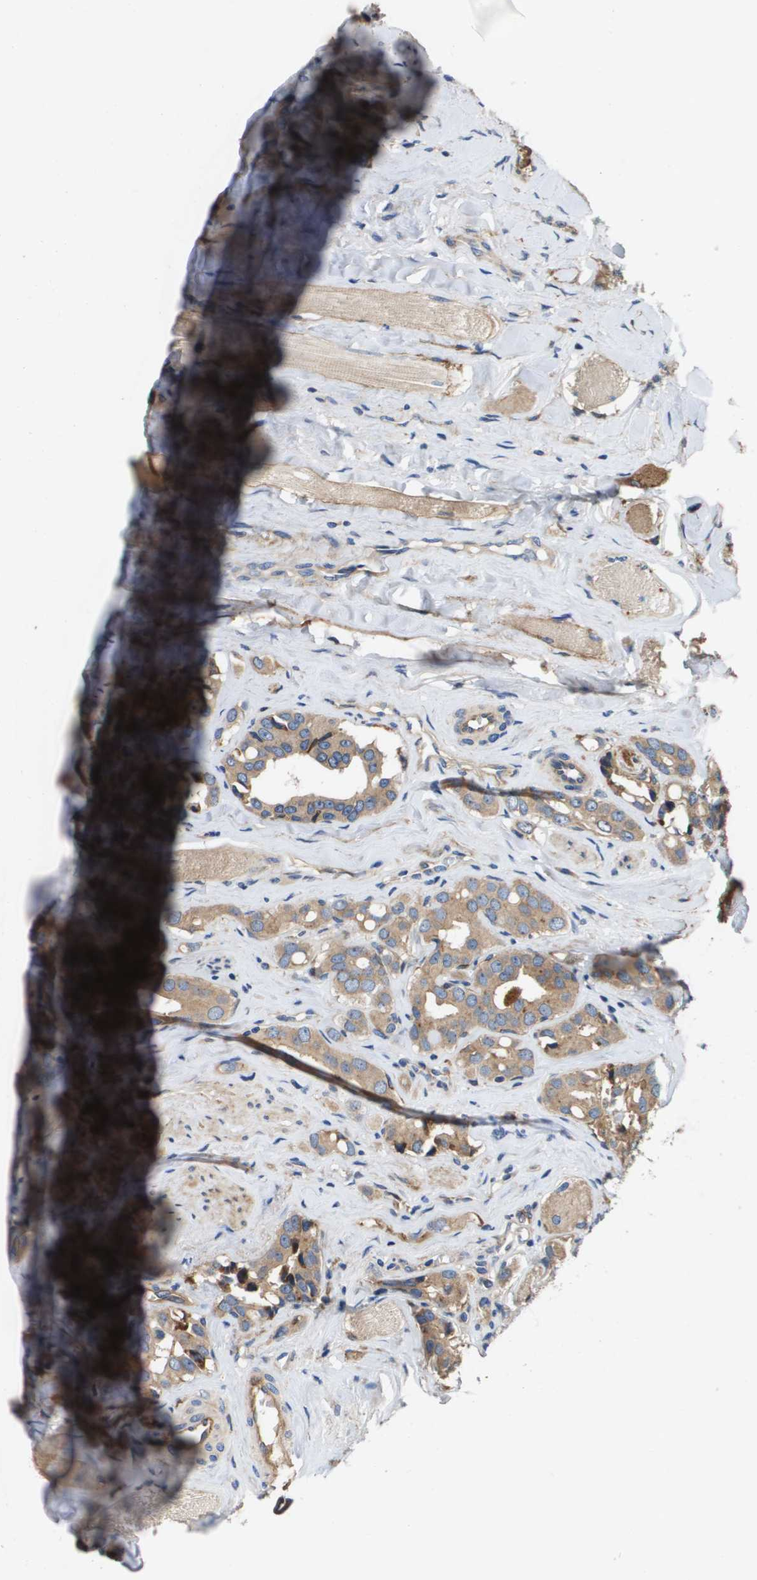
{"staining": {"intensity": "moderate", "quantity": ">75%", "location": "cytoplasmic/membranous"}, "tissue": "prostate cancer", "cell_type": "Tumor cells", "image_type": "cancer", "snomed": [{"axis": "morphology", "description": "Adenocarcinoma, High grade"}, {"axis": "topography", "description": "Prostate"}], "caption": "This image demonstrates prostate cancer stained with immunohistochemistry to label a protein in brown. The cytoplasmic/membranous of tumor cells show moderate positivity for the protein. Nuclei are counter-stained blue.", "gene": "ENTPD2", "patient": {"sex": "male", "age": 52}}